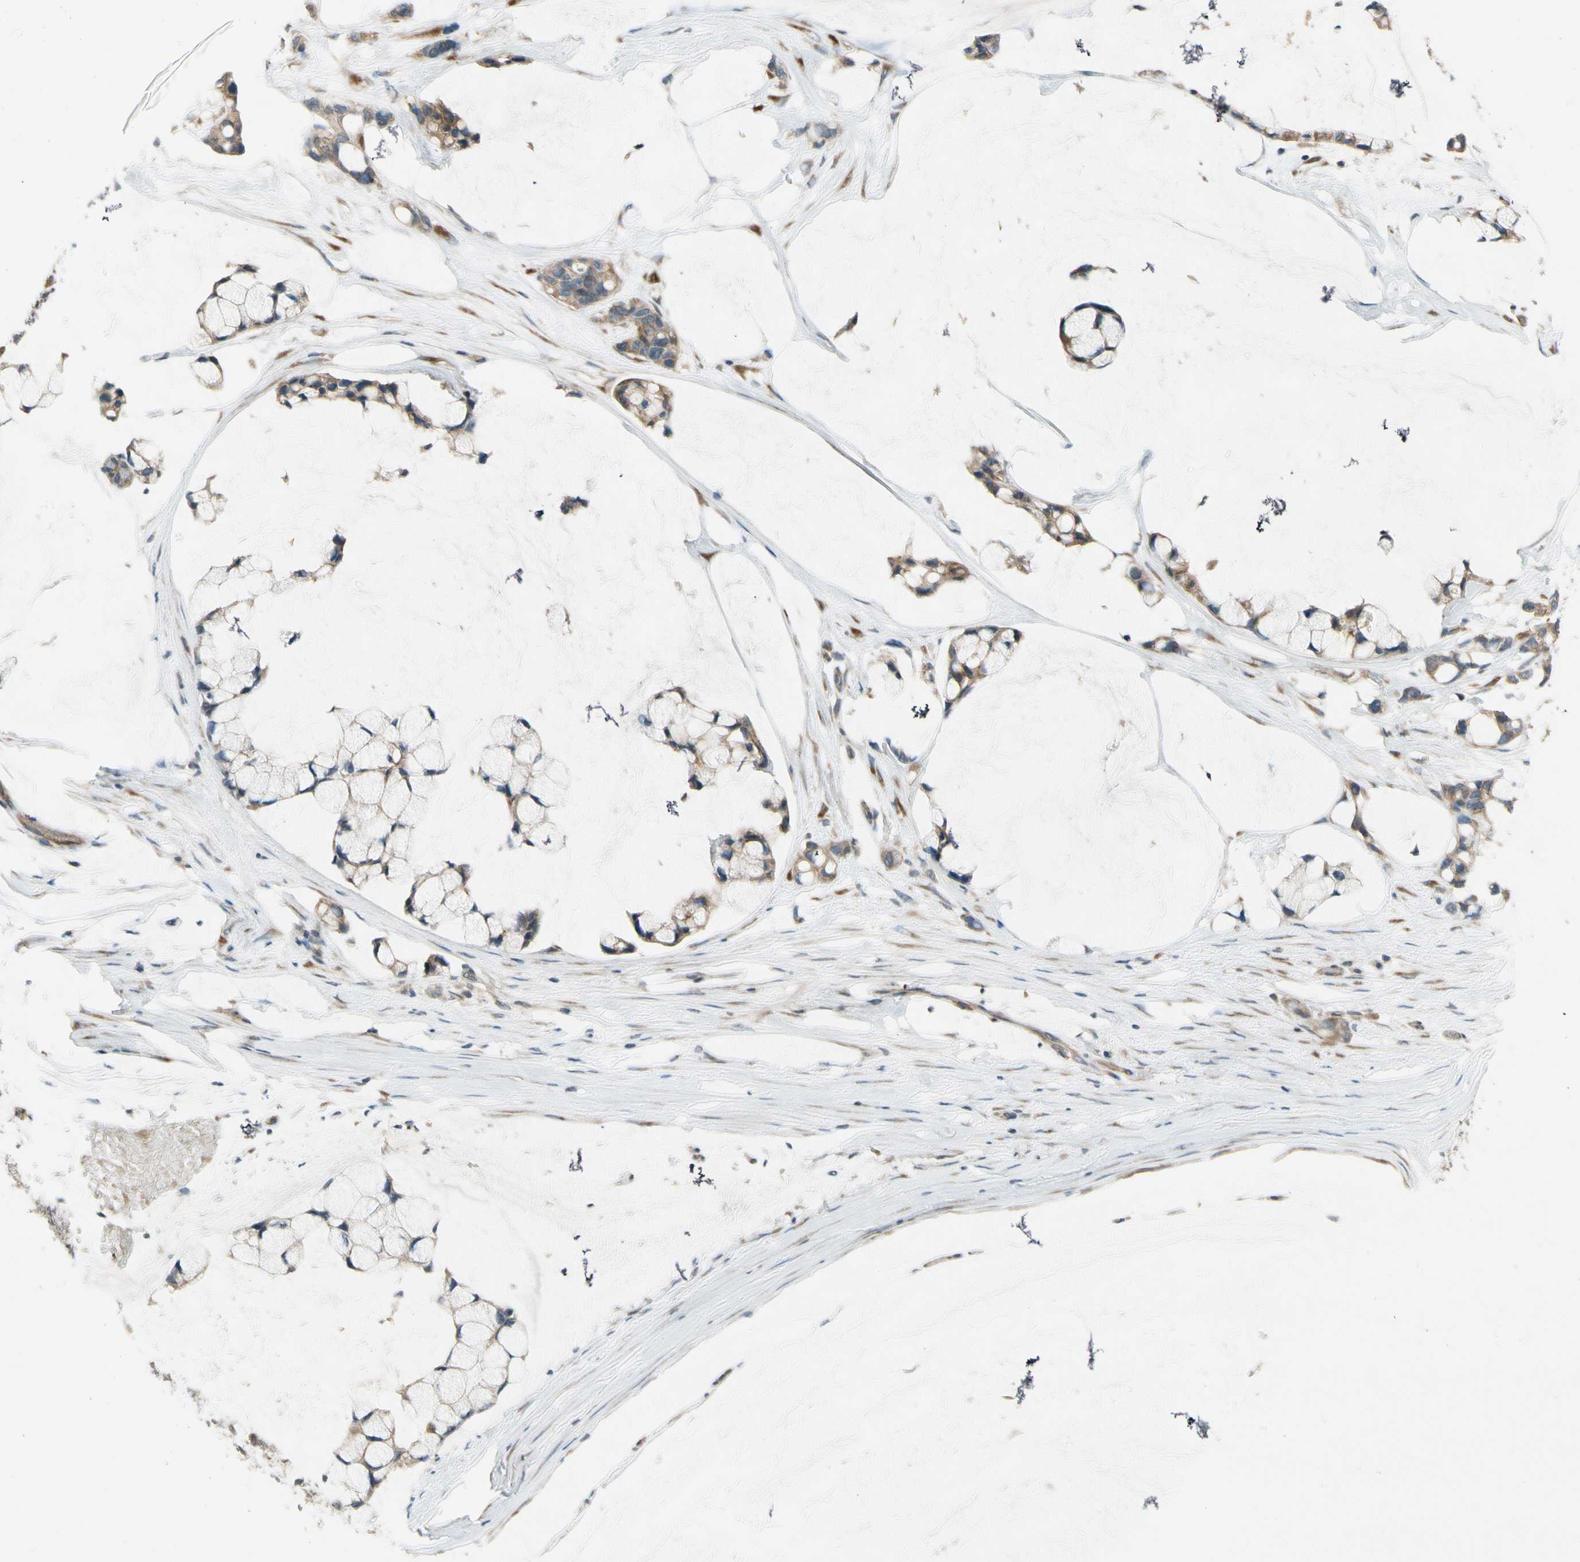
{"staining": {"intensity": "moderate", "quantity": ">75%", "location": "cytoplasmic/membranous"}, "tissue": "ovarian cancer", "cell_type": "Tumor cells", "image_type": "cancer", "snomed": [{"axis": "morphology", "description": "Cystadenocarcinoma, mucinous, NOS"}, {"axis": "topography", "description": "Ovary"}], "caption": "This histopathology image shows ovarian cancer stained with immunohistochemistry (IHC) to label a protein in brown. The cytoplasmic/membranous of tumor cells show moderate positivity for the protein. Nuclei are counter-stained blue.", "gene": "MST1R", "patient": {"sex": "female", "age": 39}}